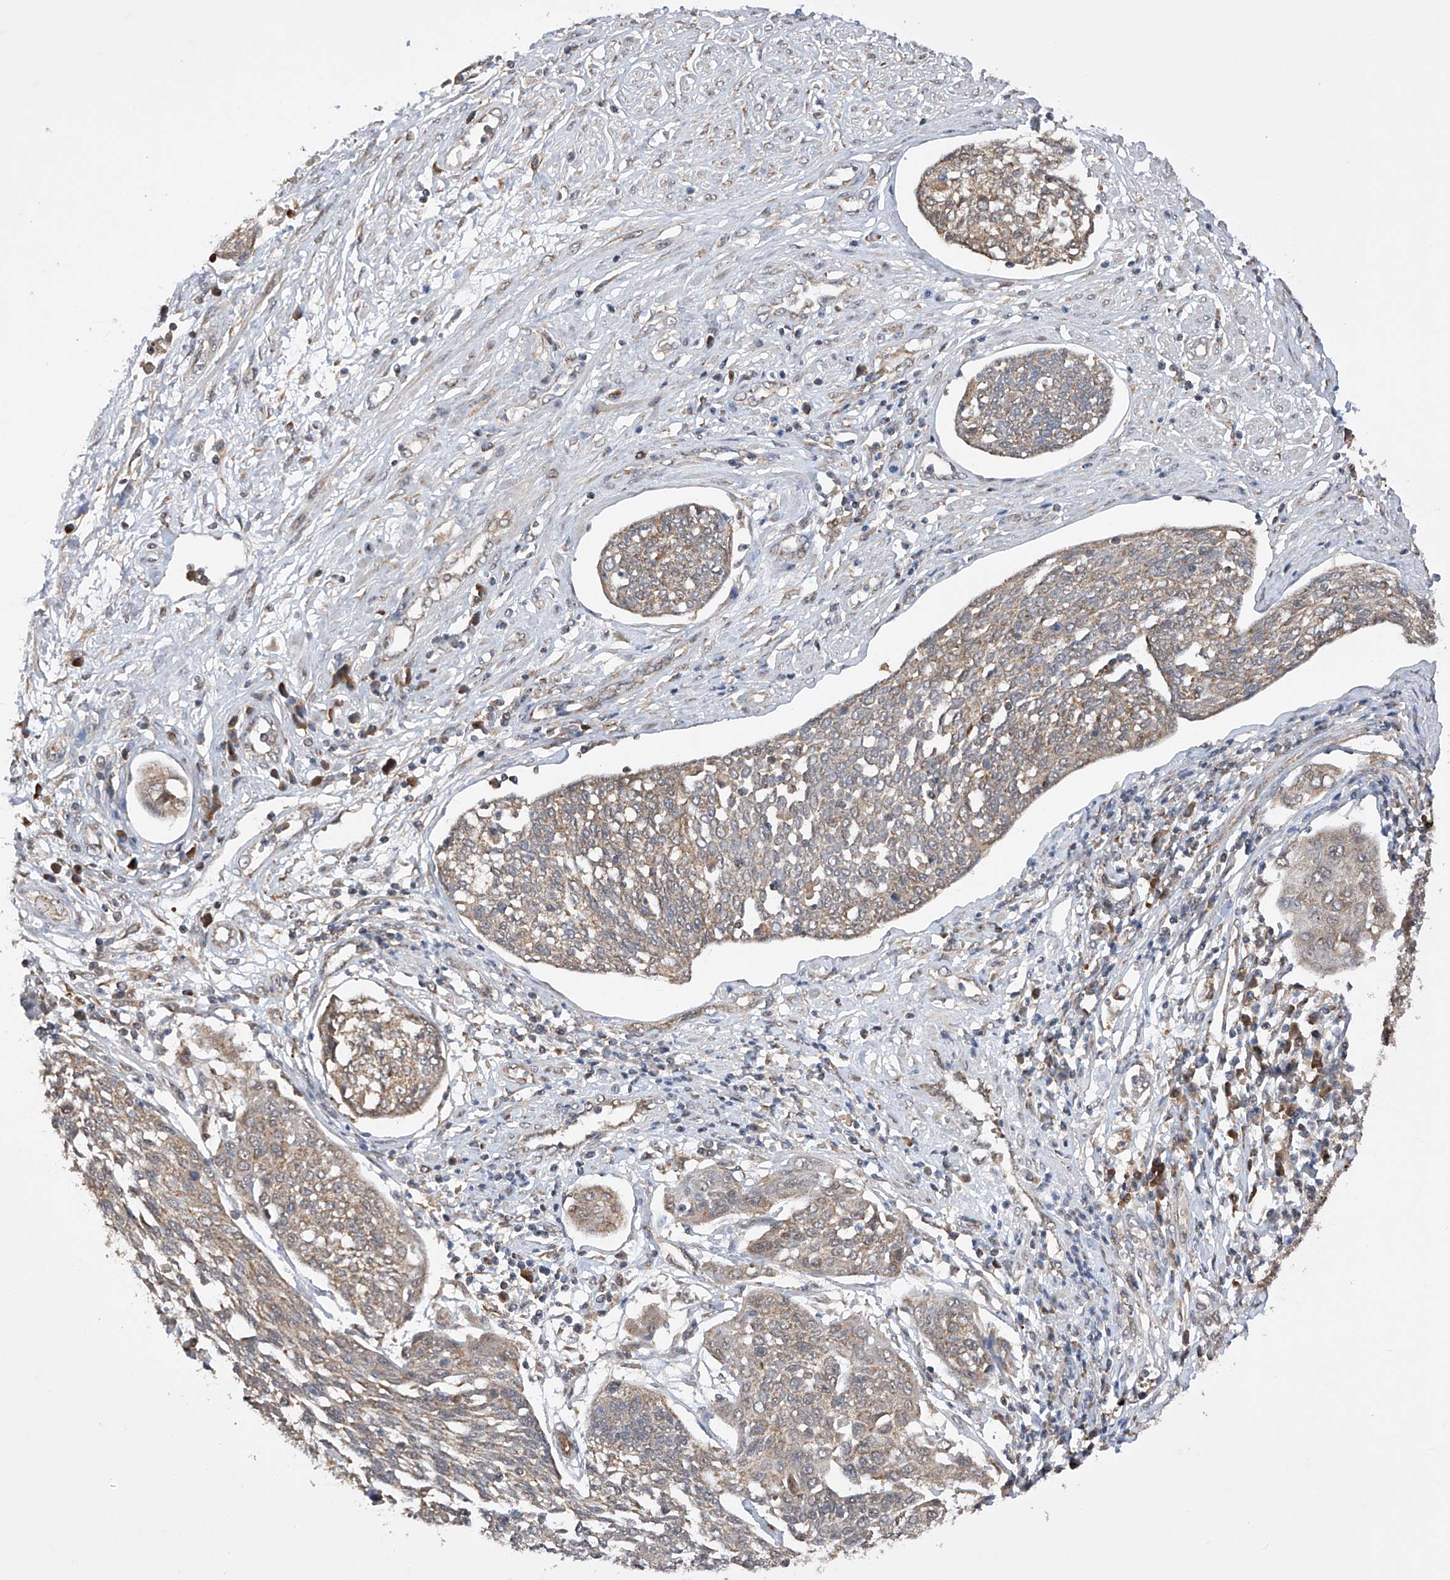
{"staining": {"intensity": "weak", "quantity": ">75%", "location": "cytoplasmic/membranous"}, "tissue": "cervical cancer", "cell_type": "Tumor cells", "image_type": "cancer", "snomed": [{"axis": "morphology", "description": "Squamous cell carcinoma, NOS"}, {"axis": "topography", "description": "Cervix"}], "caption": "Immunohistochemical staining of human squamous cell carcinoma (cervical) reveals low levels of weak cytoplasmic/membranous protein staining in about >75% of tumor cells.", "gene": "SDHAF4", "patient": {"sex": "female", "age": 34}}